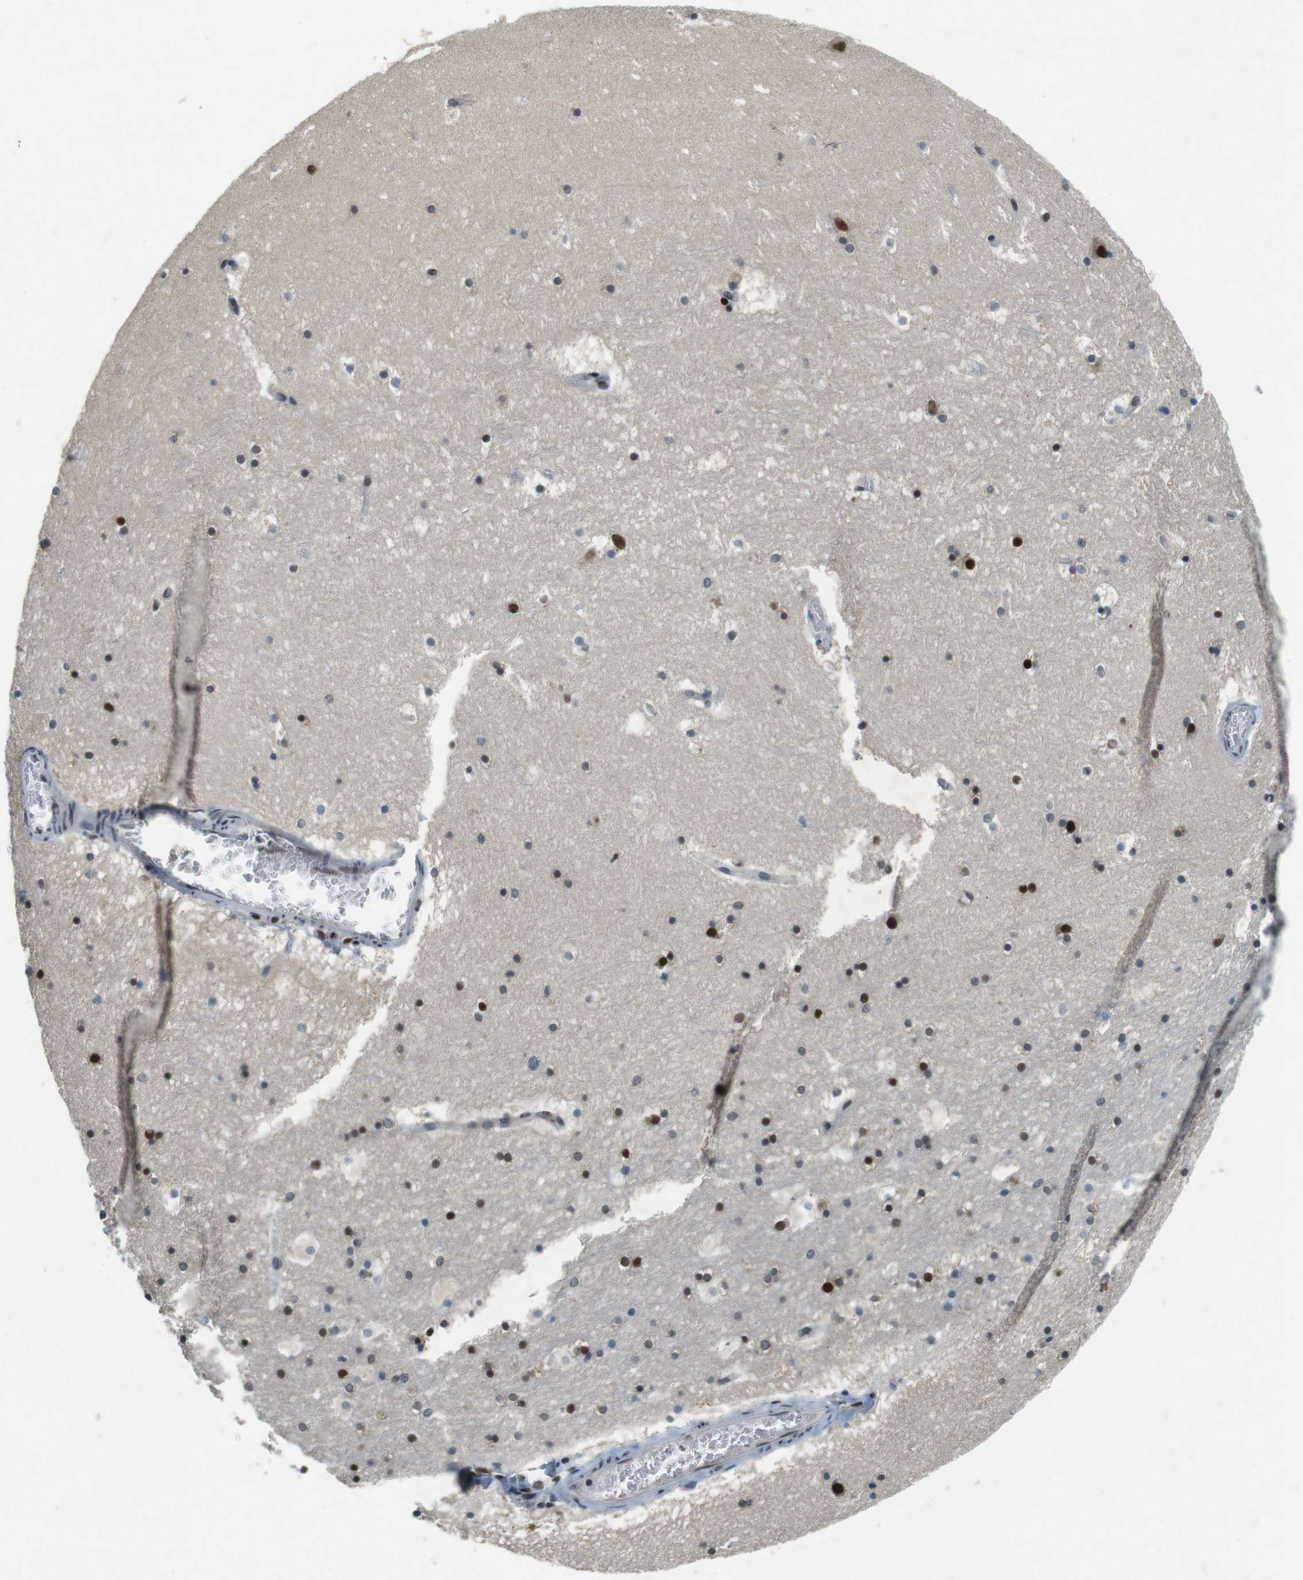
{"staining": {"intensity": "strong", "quantity": "<25%", "location": "nuclear"}, "tissue": "hippocampus", "cell_type": "Glial cells", "image_type": "normal", "snomed": [{"axis": "morphology", "description": "Normal tissue, NOS"}, {"axis": "topography", "description": "Hippocampus"}], "caption": "Brown immunohistochemical staining in normal human hippocampus displays strong nuclear expression in approximately <25% of glial cells.", "gene": "NEK4", "patient": {"sex": "male", "age": 45}}